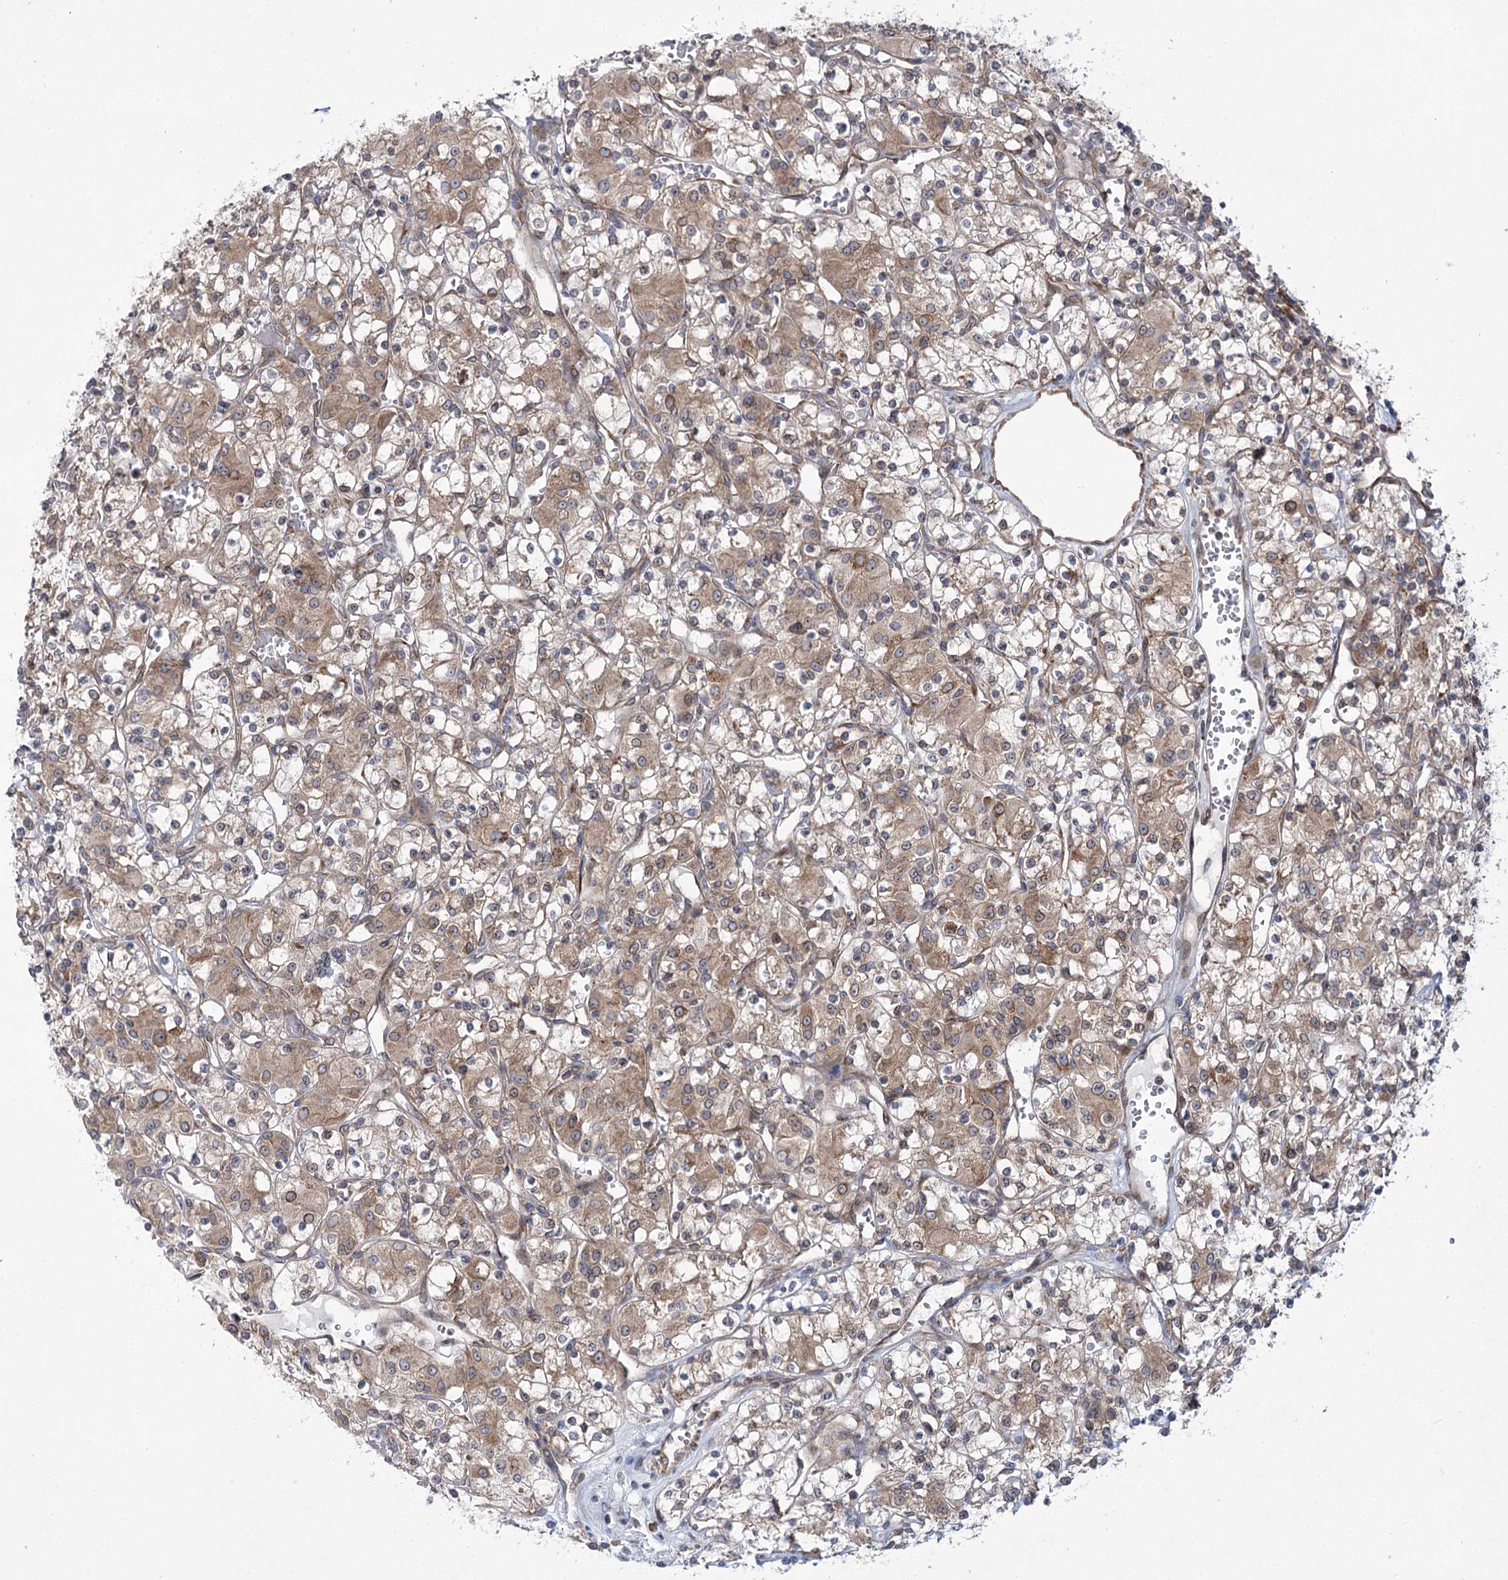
{"staining": {"intensity": "moderate", "quantity": "25%-75%", "location": "cytoplasmic/membranous"}, "tissue": "renal cancer", "cell_type": "Tumor cells", "image_type": "cancer", "snomed": [{"axis": "morphology", "description": "Adenocarcinoma, NOS"}, {"axis": "topography", "description": "Kidney"}], "caption": "Approximately 25%-75% of tumor cells in human renal cancer (adenocarcinoma) exhibit moderate cytoplasmic/membranous protein staining as visualized by brown immunohistochemical staining.", "gene": "VWA2", "patient": {"sex": "female", "age": 59}}